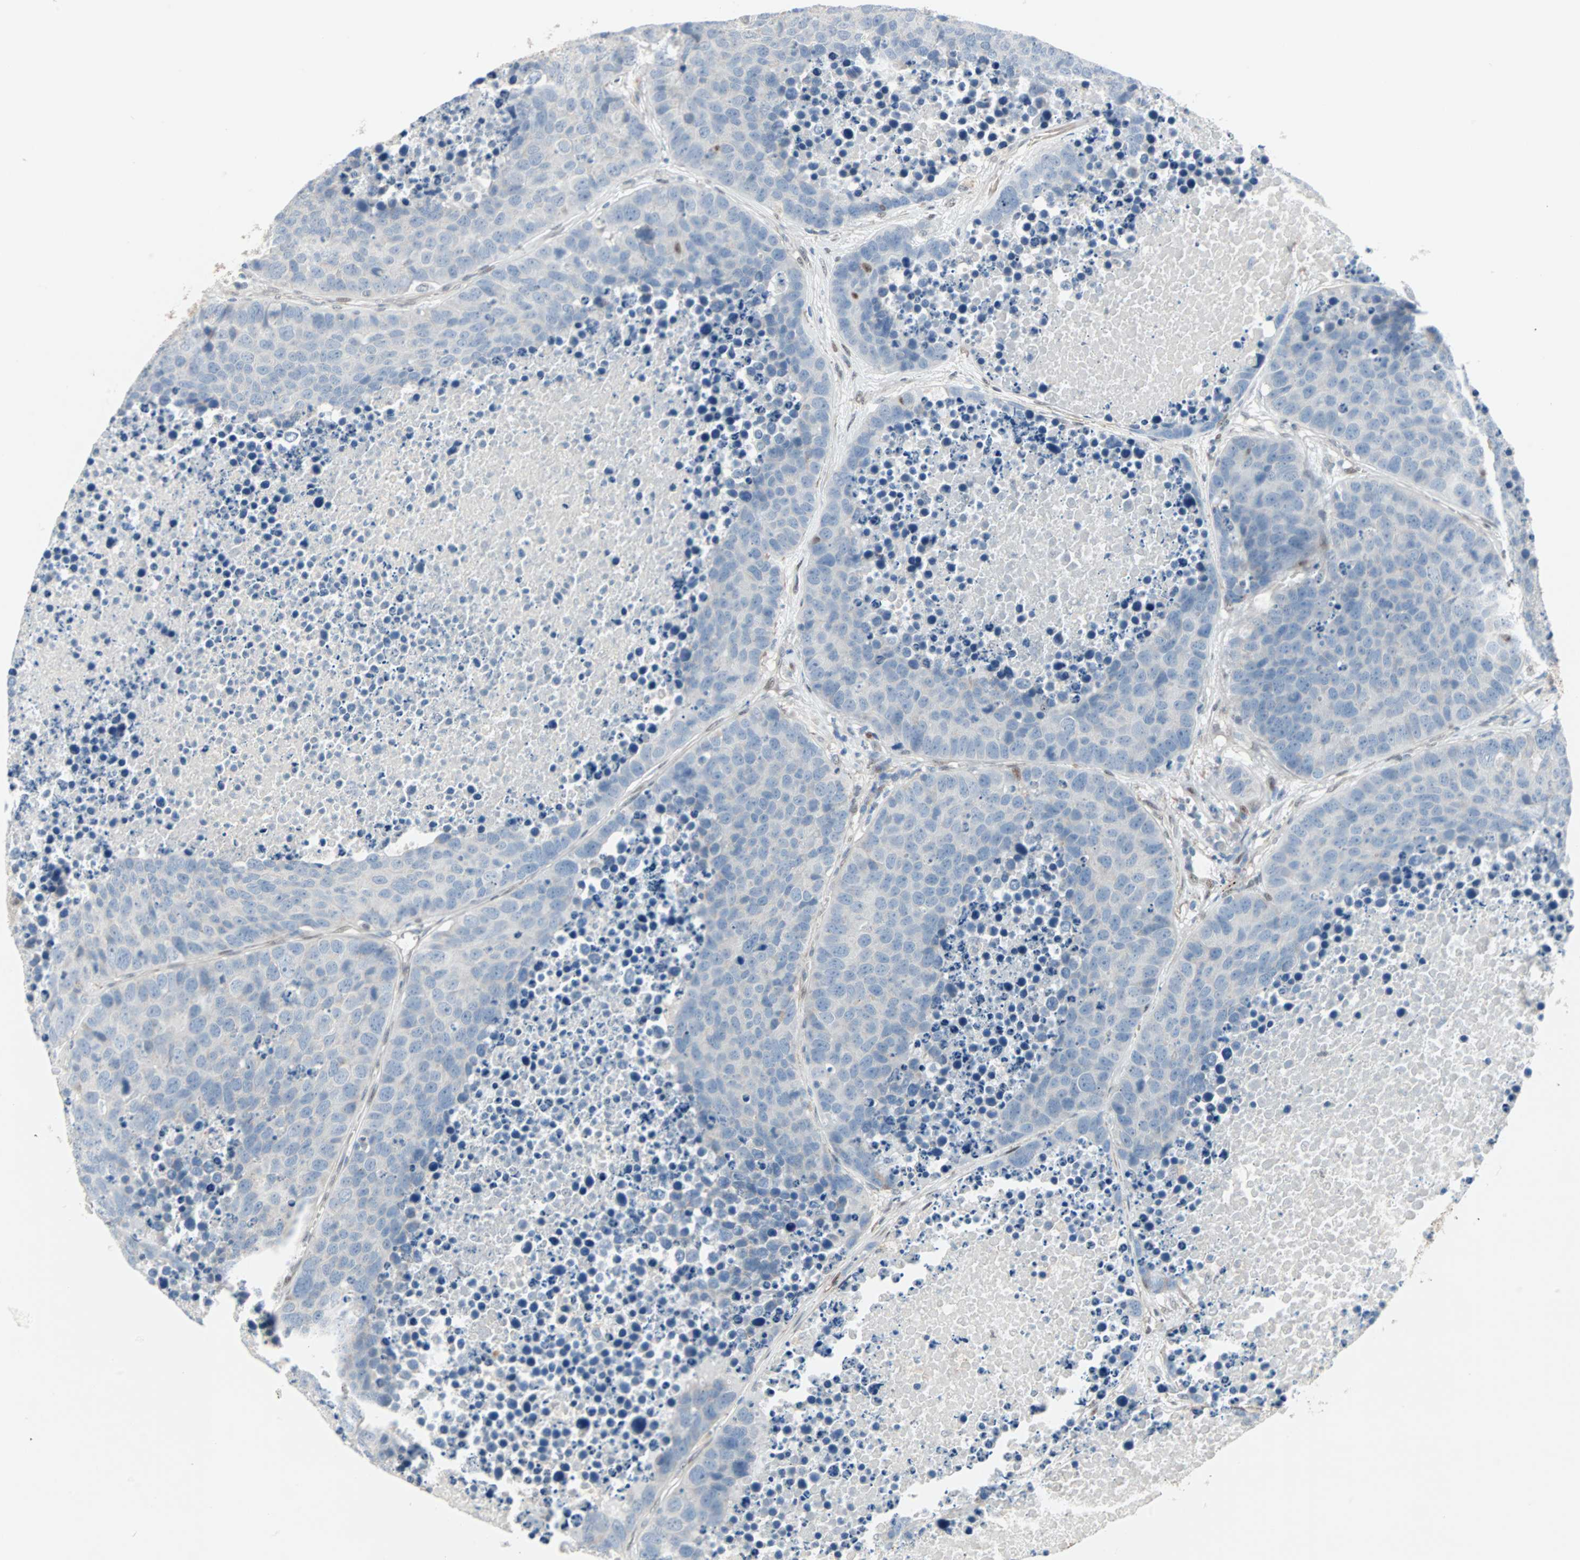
{"staining": {"intensity": "negative", "quantity": "none", "location": "none"}, "tissue": "carcinoid", "cell_type": "Tumor cells", "image_type": "cancer", "snomed": [{"axis": "morphology", "description": "Carcinoid, malignant, NOS"}, {"axis": "topography", "description": "Lung"}], "caption": "High power microscopy image of an immunohistochemistry (IHC) histopathology image of carcinoid, revealing no significant positivity in tumor cells.", "gene": "CAND2", "patient": {"sex": "male", "age": 60}}